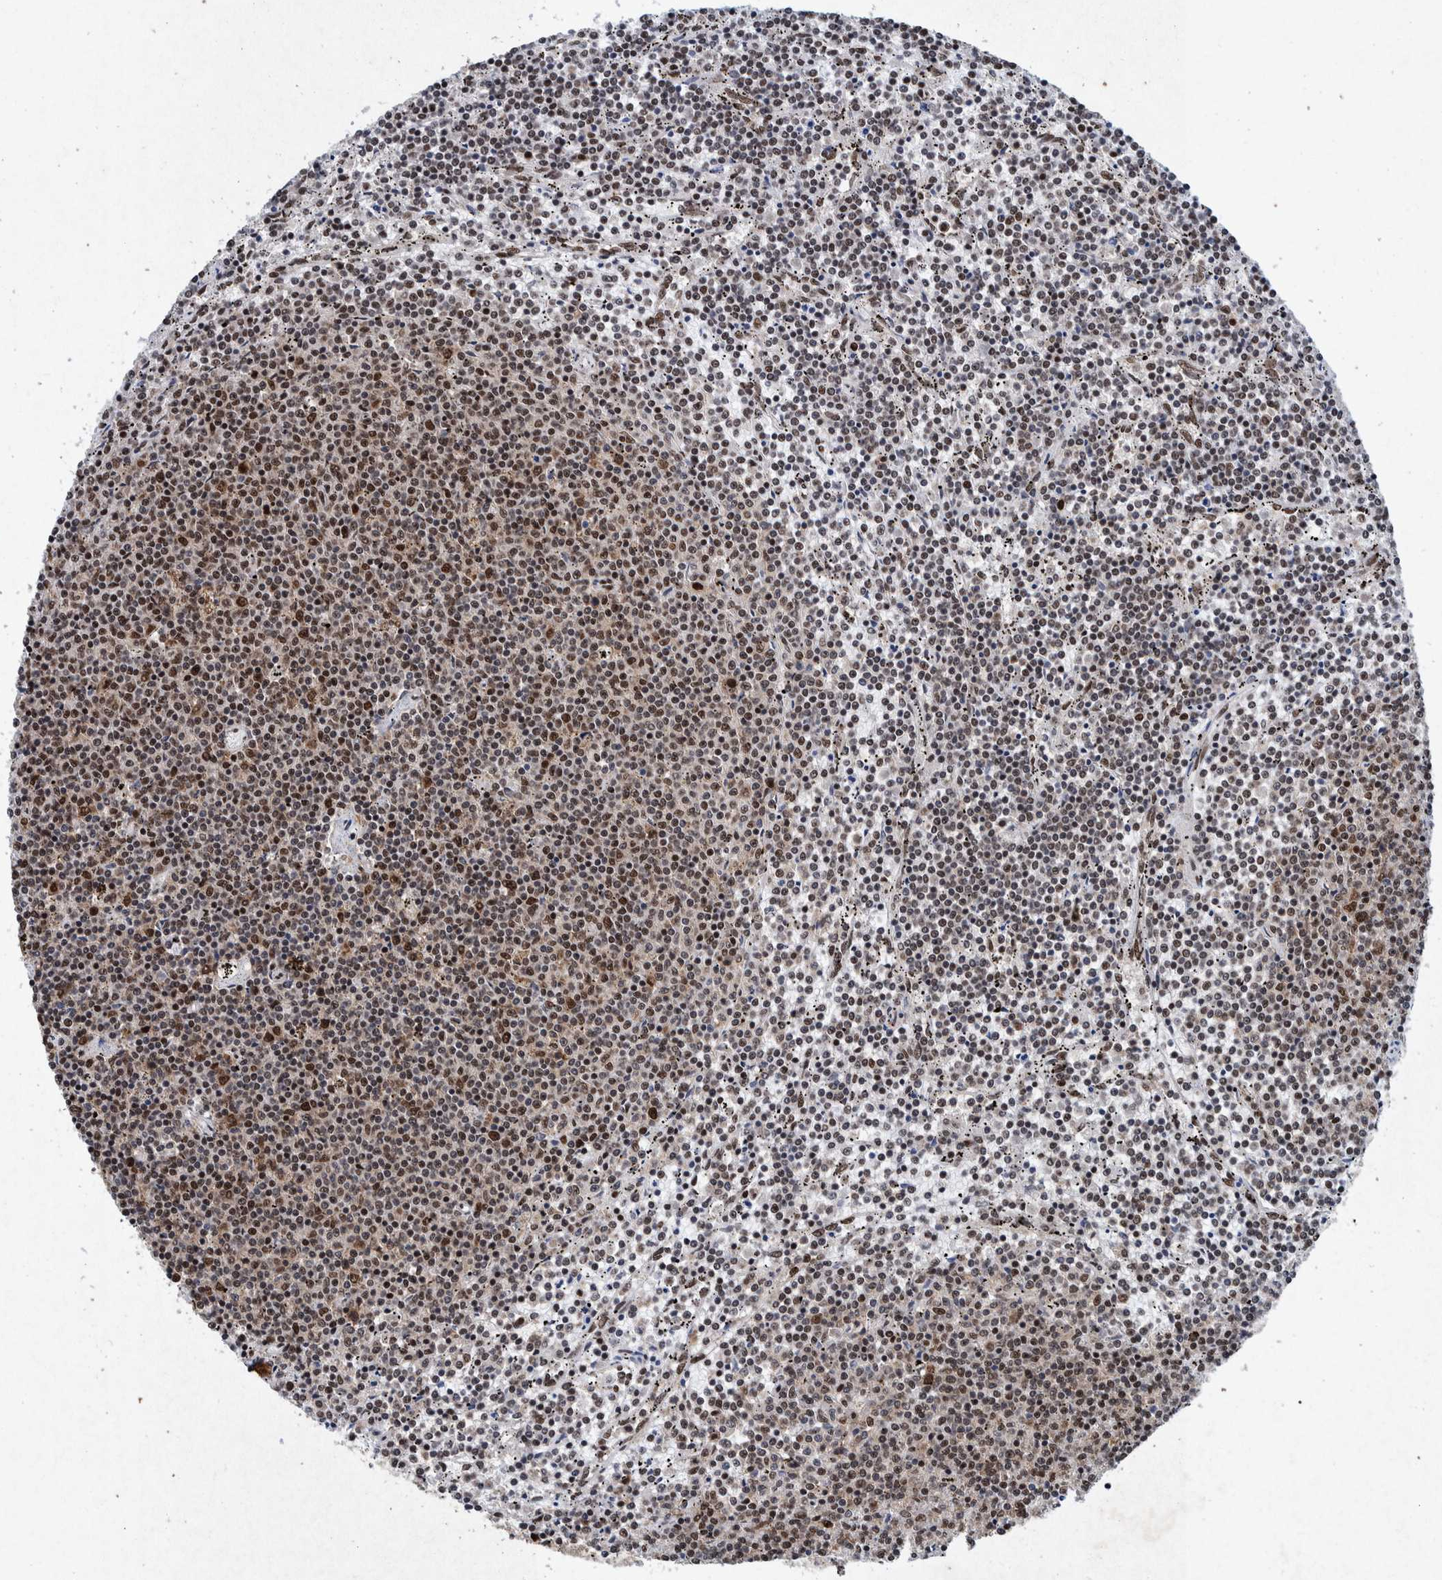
{"staining": {"intensity": "moderate", "quantity": "25%-75%", "location": "nuclear"}, "tissue": "lymphoma", "cell_type": "Tumor cells", "image_type": "cancer", "snomed": [{"axis": "morphology", "description": "Malignant lymphoma, non-Hodgkin's type, Low grade"}, {"axis": "topography", "description": "Spleen"}], "caption": "Lymphoma tissue shows moderate nuclear staining in about 25%-75% of tumor cells, visualized by immunohistochemistry. The protein of interest is shown in brown color, while the nuclei are stained blue.", "gene": "TAF10", "patient": {"sex": "female", "age": 50}}